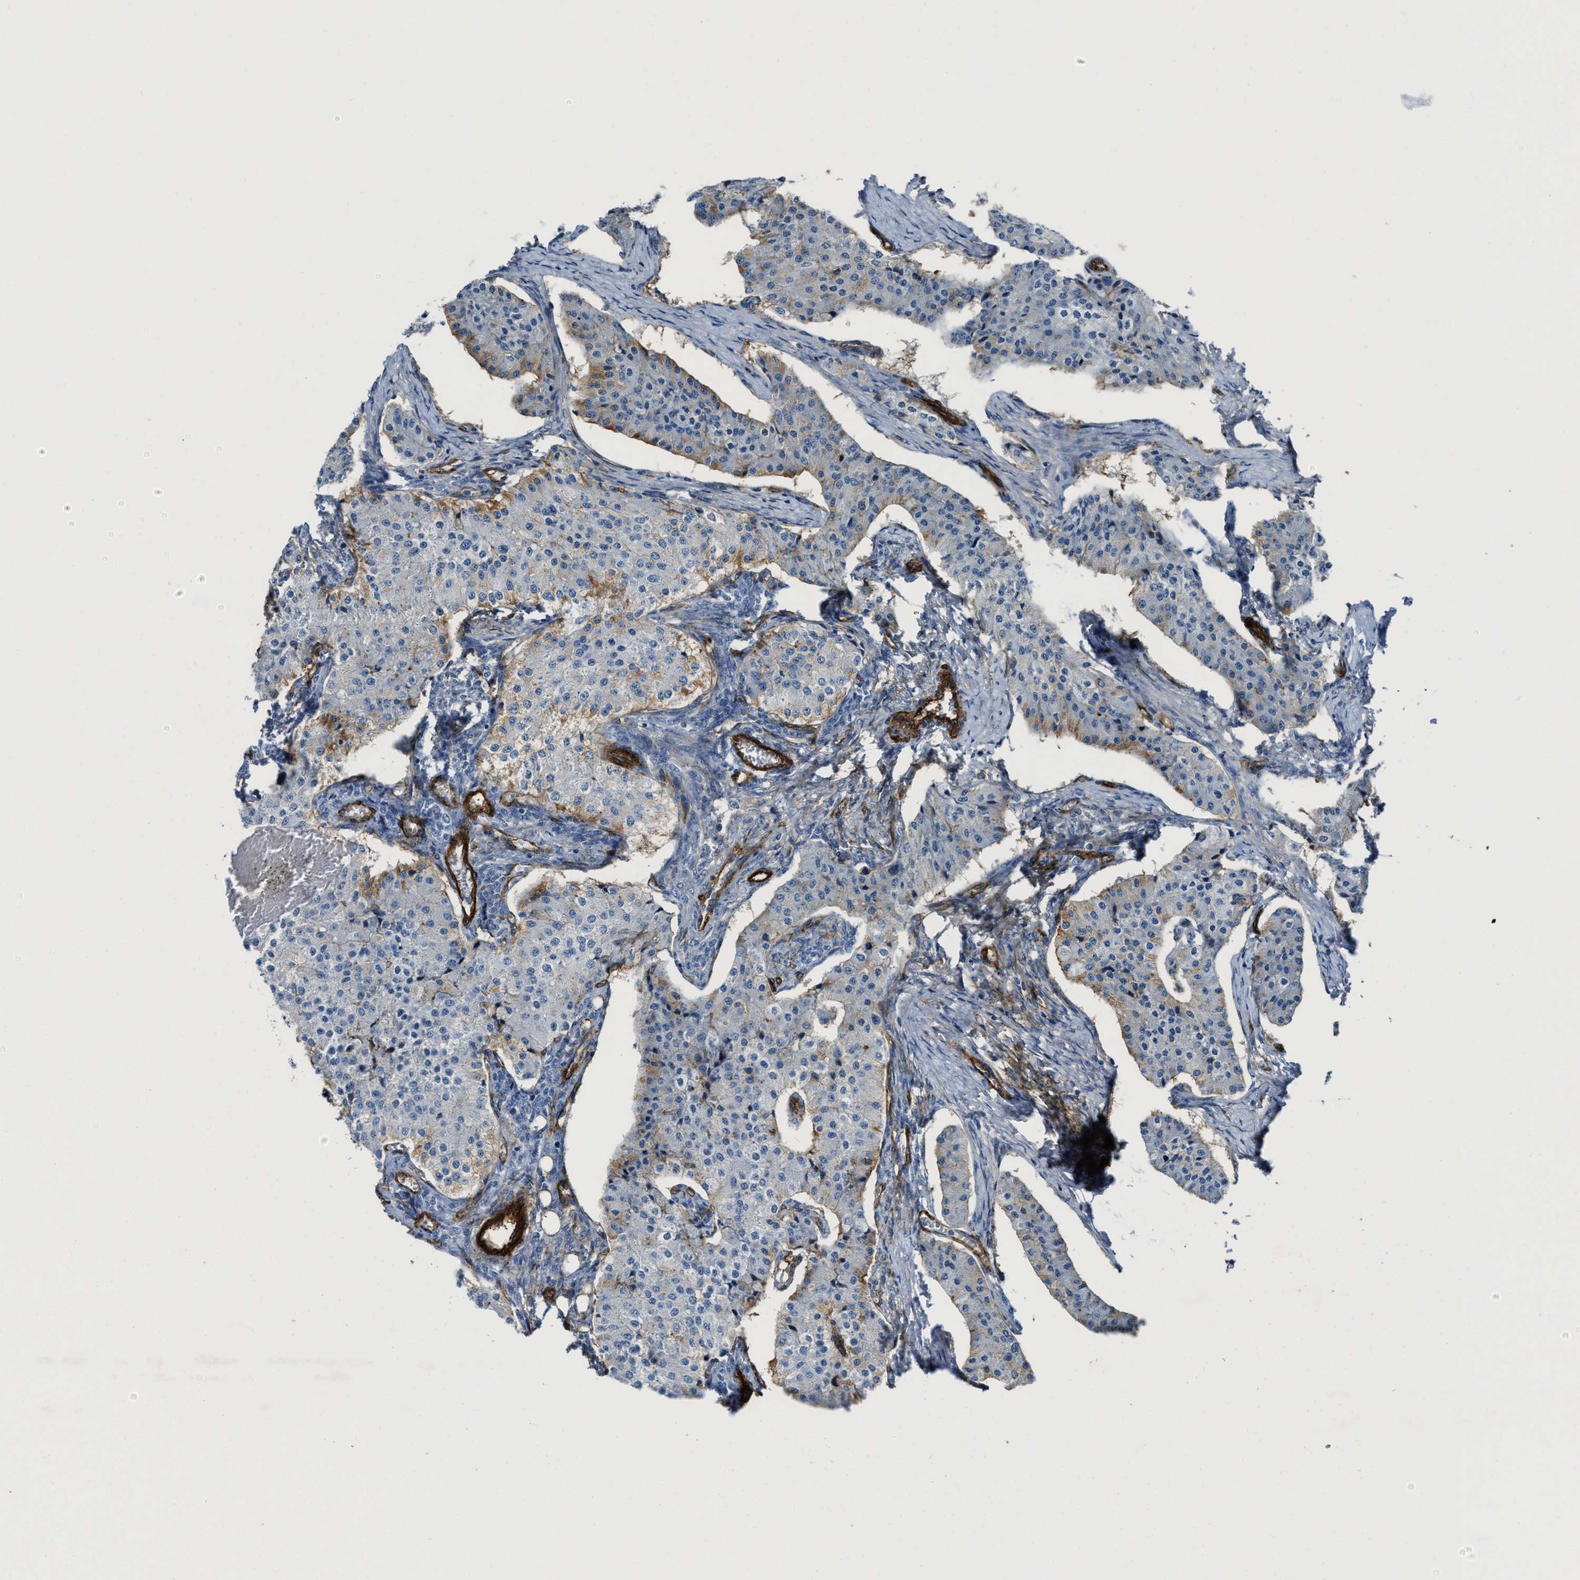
{"staining": {"intensity": "weak", "quantity": "<25%", "location": "cytoplasmic/membranous"}, "tissue": "carcinoid", "cell_type": "Tumor cells", "image_type": "cancer", "snomed": [{"axis": "morphology", "description": "Carcinoid, malignant, NOS"}, {"axis": "topography", "description": "Colon"}], "caption": "Tumor cells show no significant protein staining in carcinoid.", "gene": "NAB1", "patient": {"sex": "female", "age": 52}}